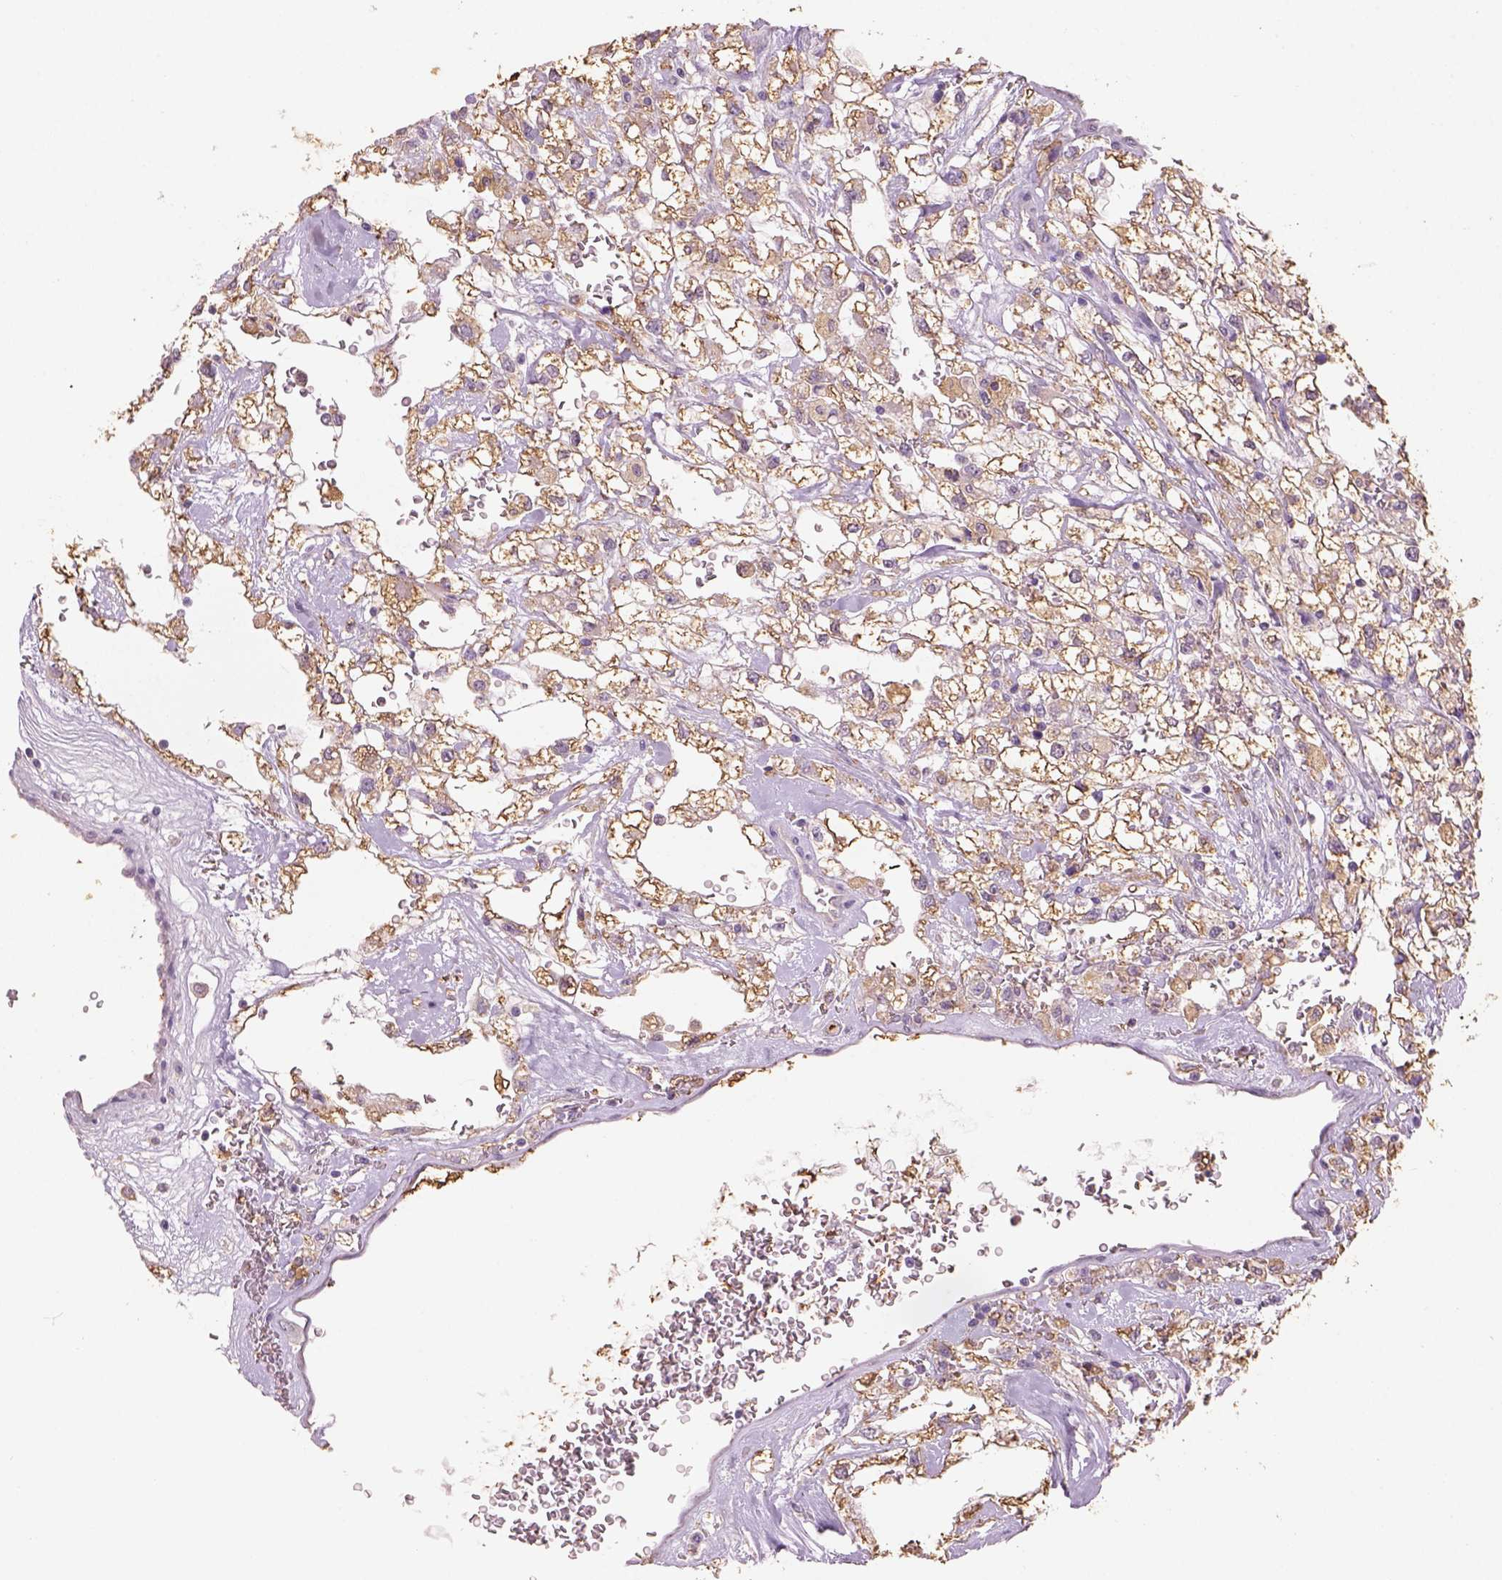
{"staining": {"intensity": "strong", "quantity": ">75%", "location": "cytoplasmic/membranous"}, "tissue": "renal cancer", "cell_type": "Tumor cells", "image_type": "cancer", "snomed": [{"axis": "morphology", "description": "Adenocarcinoma, NOS"}, {"axis": "topography", "description": "Kidney"}], "caption": "Human adenocarcinoma (renal) stained for a protein (brown) demonstrates strong cytoplasmic/membranous positive positivity in about >75% of tumor cells.", "gene": "AP2B1", "patient": {"sex": "male", "age": 59}}